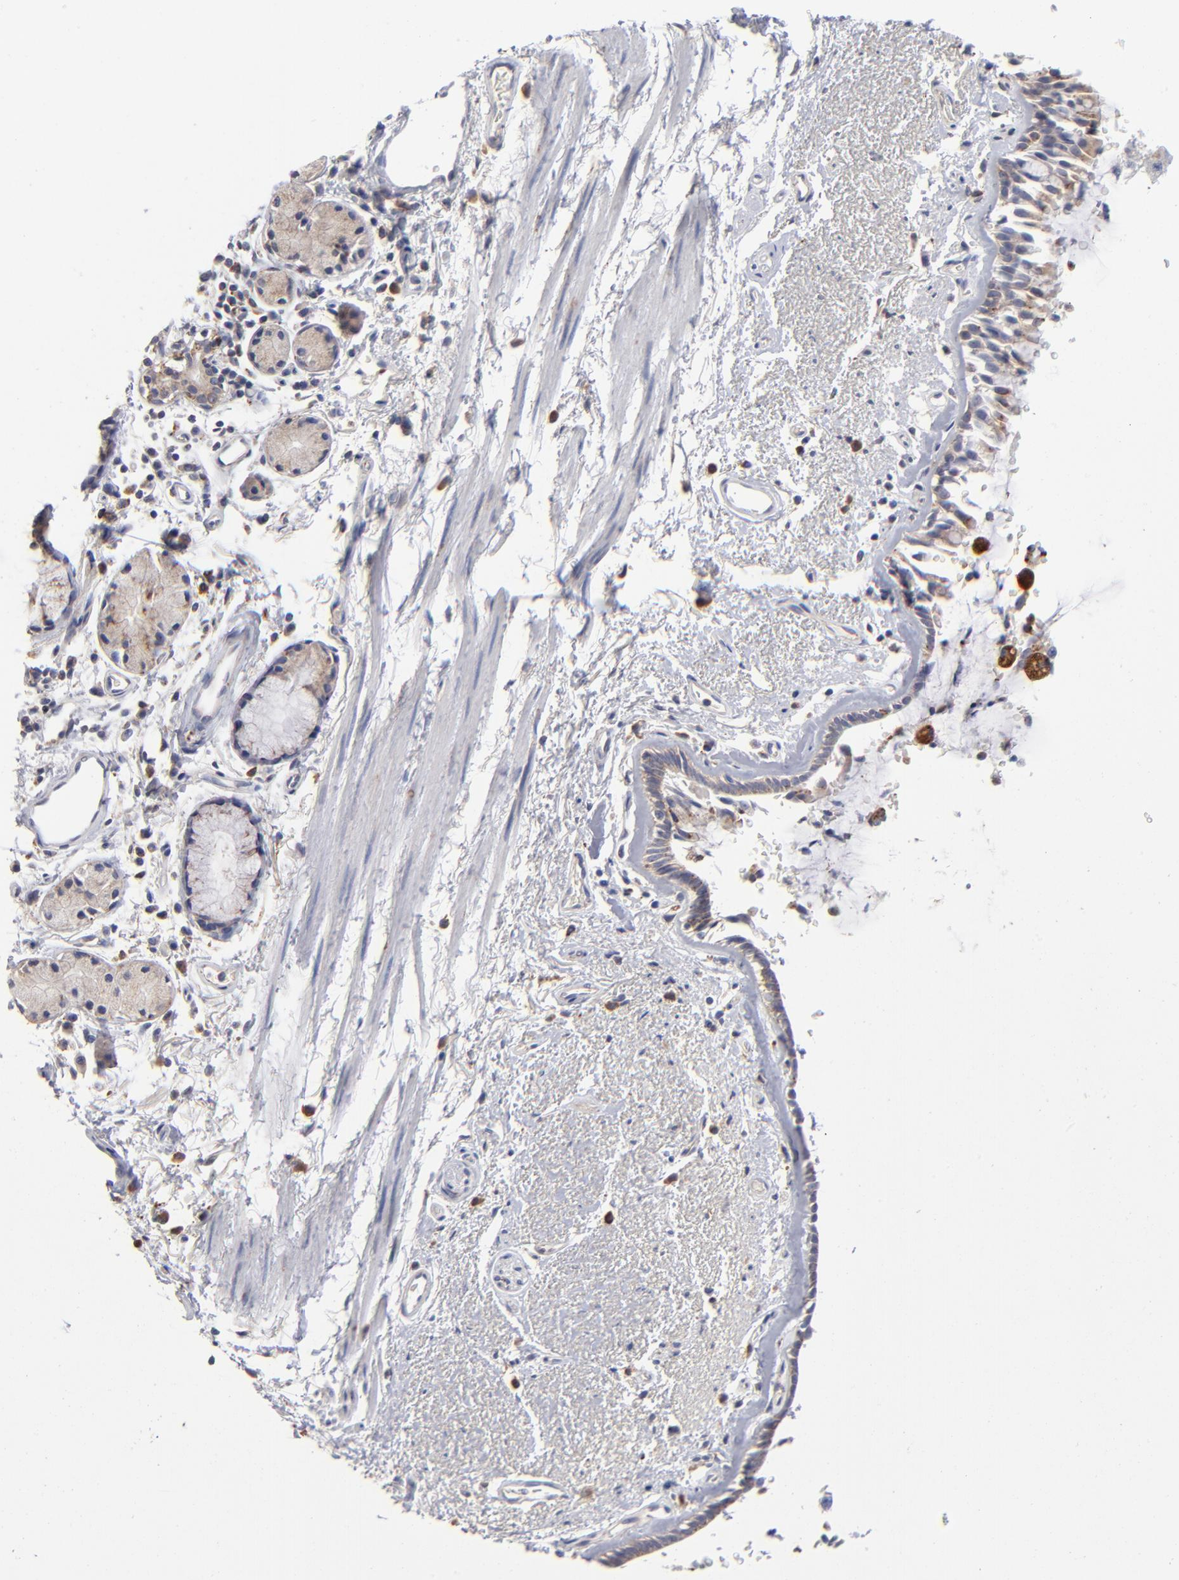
{"staining": {"intensity": "moderate", "quantity": "25%-75%", "location": "cytoplasmic/membranous"}, "tissue": "bronchus", "cell_type": "Respiratory epithelial cells", "image_type": "normal", "snomed": [{"axis": "morphology", "description": "Normal tissue, NOS"}, {"axis": "morphology", "description": "Adenocarcinoma, NOS"}, {"axis": "topography", "description": "Bronchus"}, {"axis": "topography", "description": "Lung"}], "caption": "This photomicrograph reveals immunohistochemistry (IHC) staining of unremarkable human bronchus, with medium moderate cytoplasmic/membranous positivity in approximately 25%-75% of respiratory epithelial cells.", "gene": "RRAGA", "patient": {"sex": "male", "age": 71}}